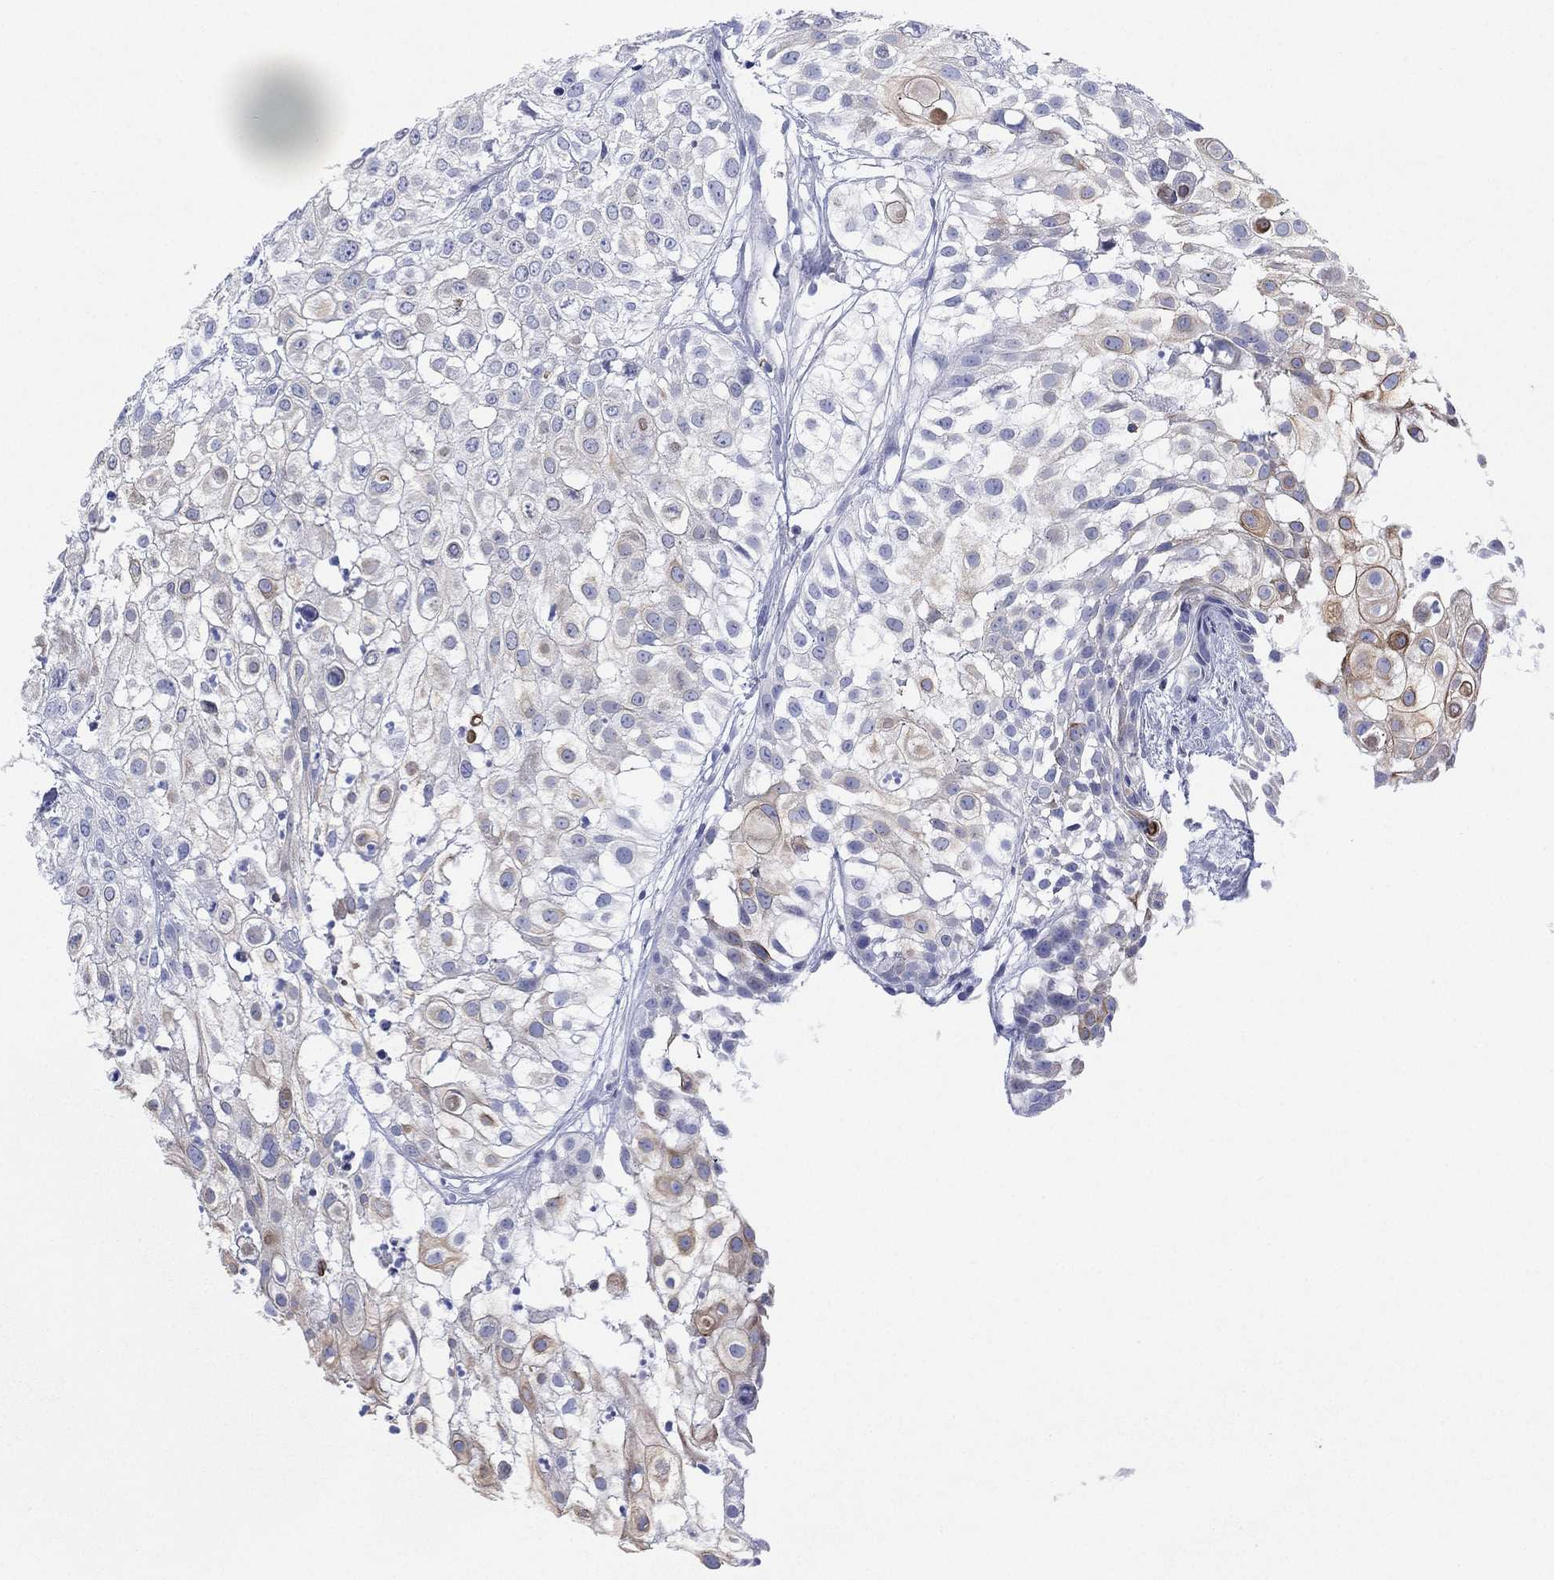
{"staining": {"intensity": "weak", "quantity": "<25%", "location": "cytoplasmic/membranous"}, "tissue": "urothelial cancer", "cell_type": "Tumor cells", "image_type": "cancer", "snomed": [{"axis": "morphology", "description": "Urothelial carcinoma, High grade"}, {"axis": "topography", "description": "Urinary bladder"}], "caption": "Tumor cells are negative for brown protein staining in urothelial carcinoma (high-grade).", "gene": "SEPTIN1", "patient": {"sex": "female", "age": 79}}